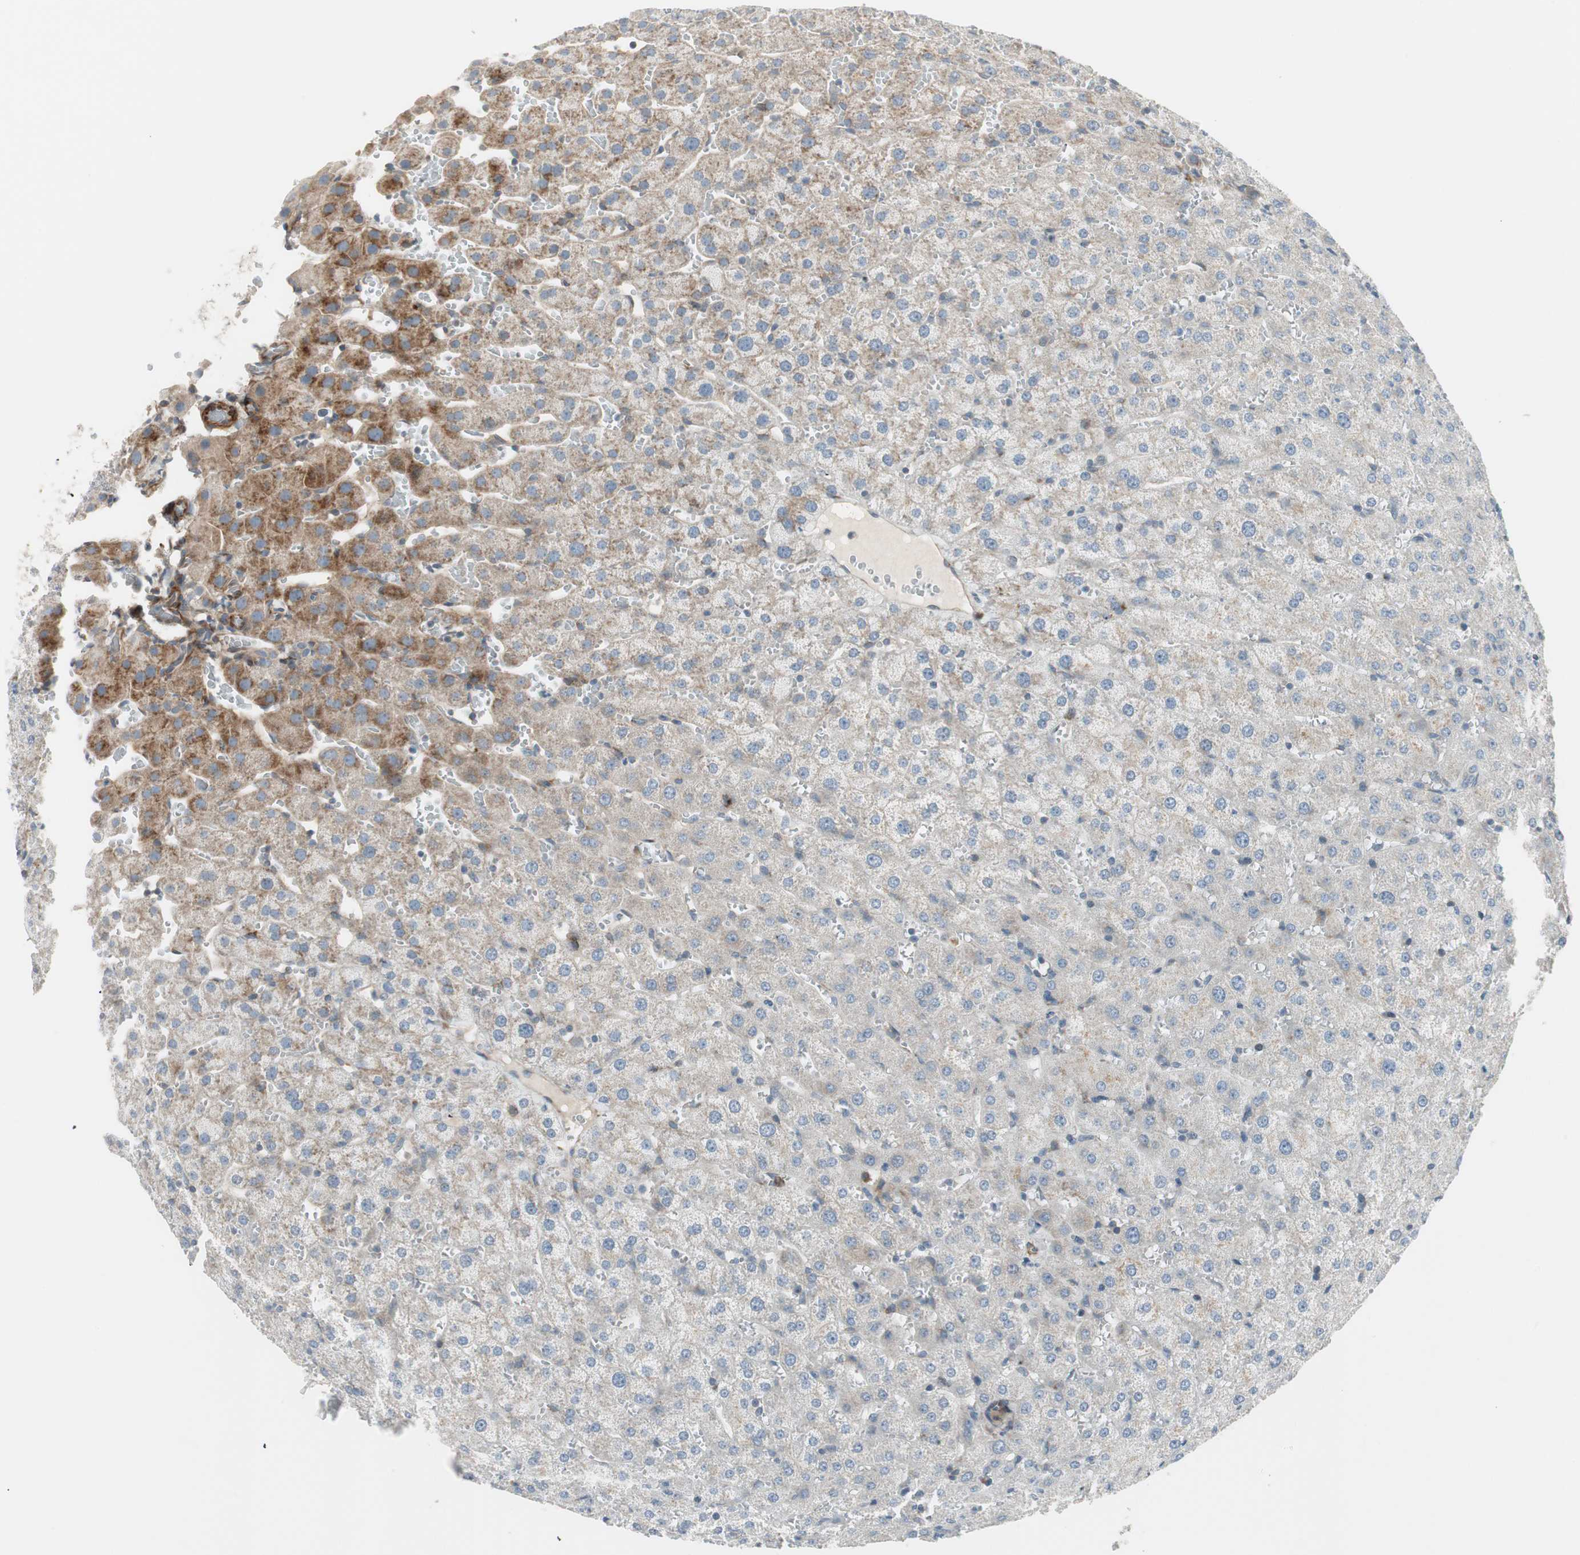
{"staining": {"intensity": "negative", "quantity": "none", "location": "none"}, "tissue": "liver", "cell_type": "Cholangiocytes", "image_type": "normal", "snomed": [{"axis": "morphology", "description": "Normal tissue, NOS"}, {"axis": "morphology", "description": "Fibrosis, NOS"}, {"axis": "topography", "description": "Liver"}], "caption": "Cholangiocytes are negative for protein expression in benign human liver. Brightfield microscopy of IHC stained with DAB (brown) and hematoxylin (blue), captured at high magnification.", "gene": "PPP2R5E", "patient": {"sex": "female", "age": 29}}